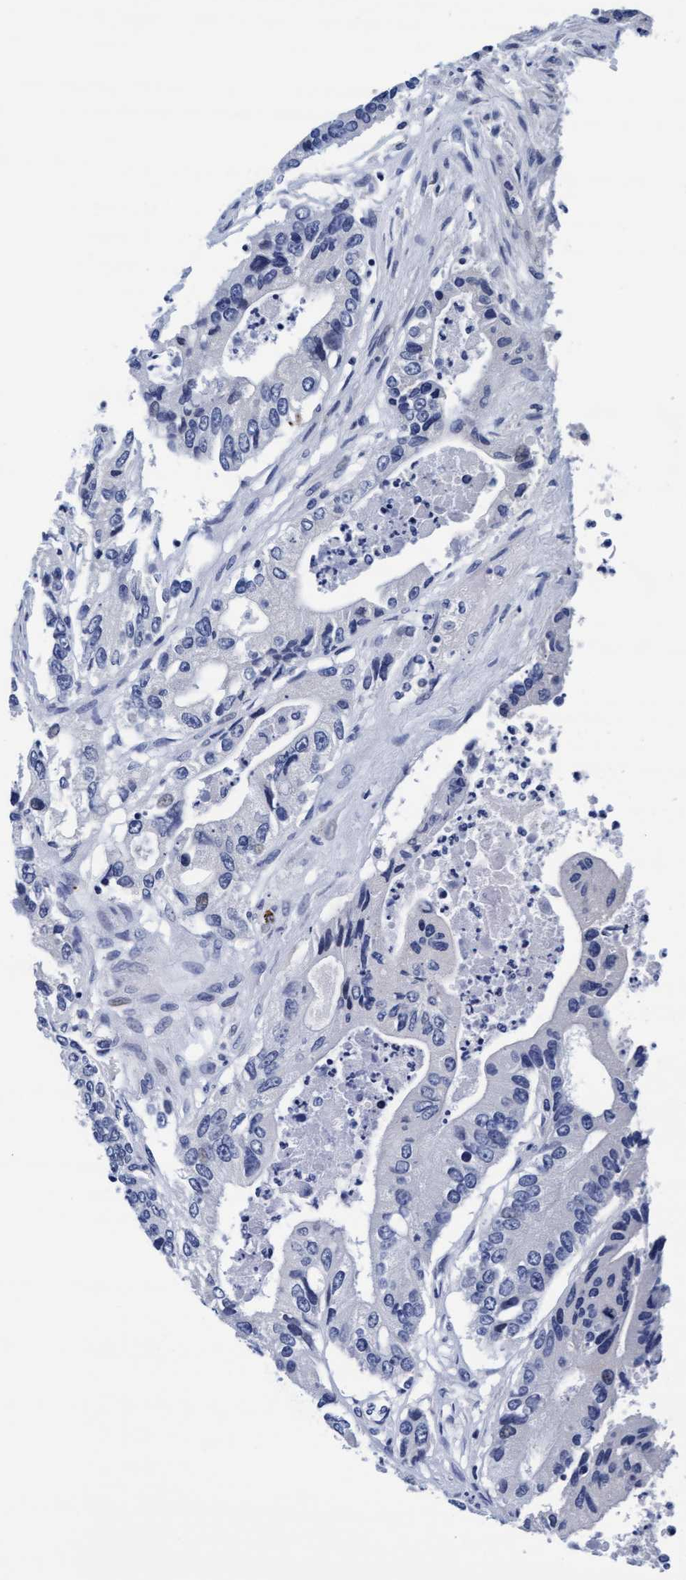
{"staining": {"intensity": "negative", "quantity": "none", "location": "none"}, "tissue": "colorectal cancer", "cell_type": "Tumor cells", "image_type": "cancer", "snomed": [{"axis": "morphology", "description": "Adenocarcinoma, NOS"}, {"axis": "topography", "description": "Colon"}], "caption": "This is an IHC image of human colorectal adenocarcinoma. There is no expression in tumor cells.", "gene": "ARSG", "patient": {"sex": "female", "age": 77}}